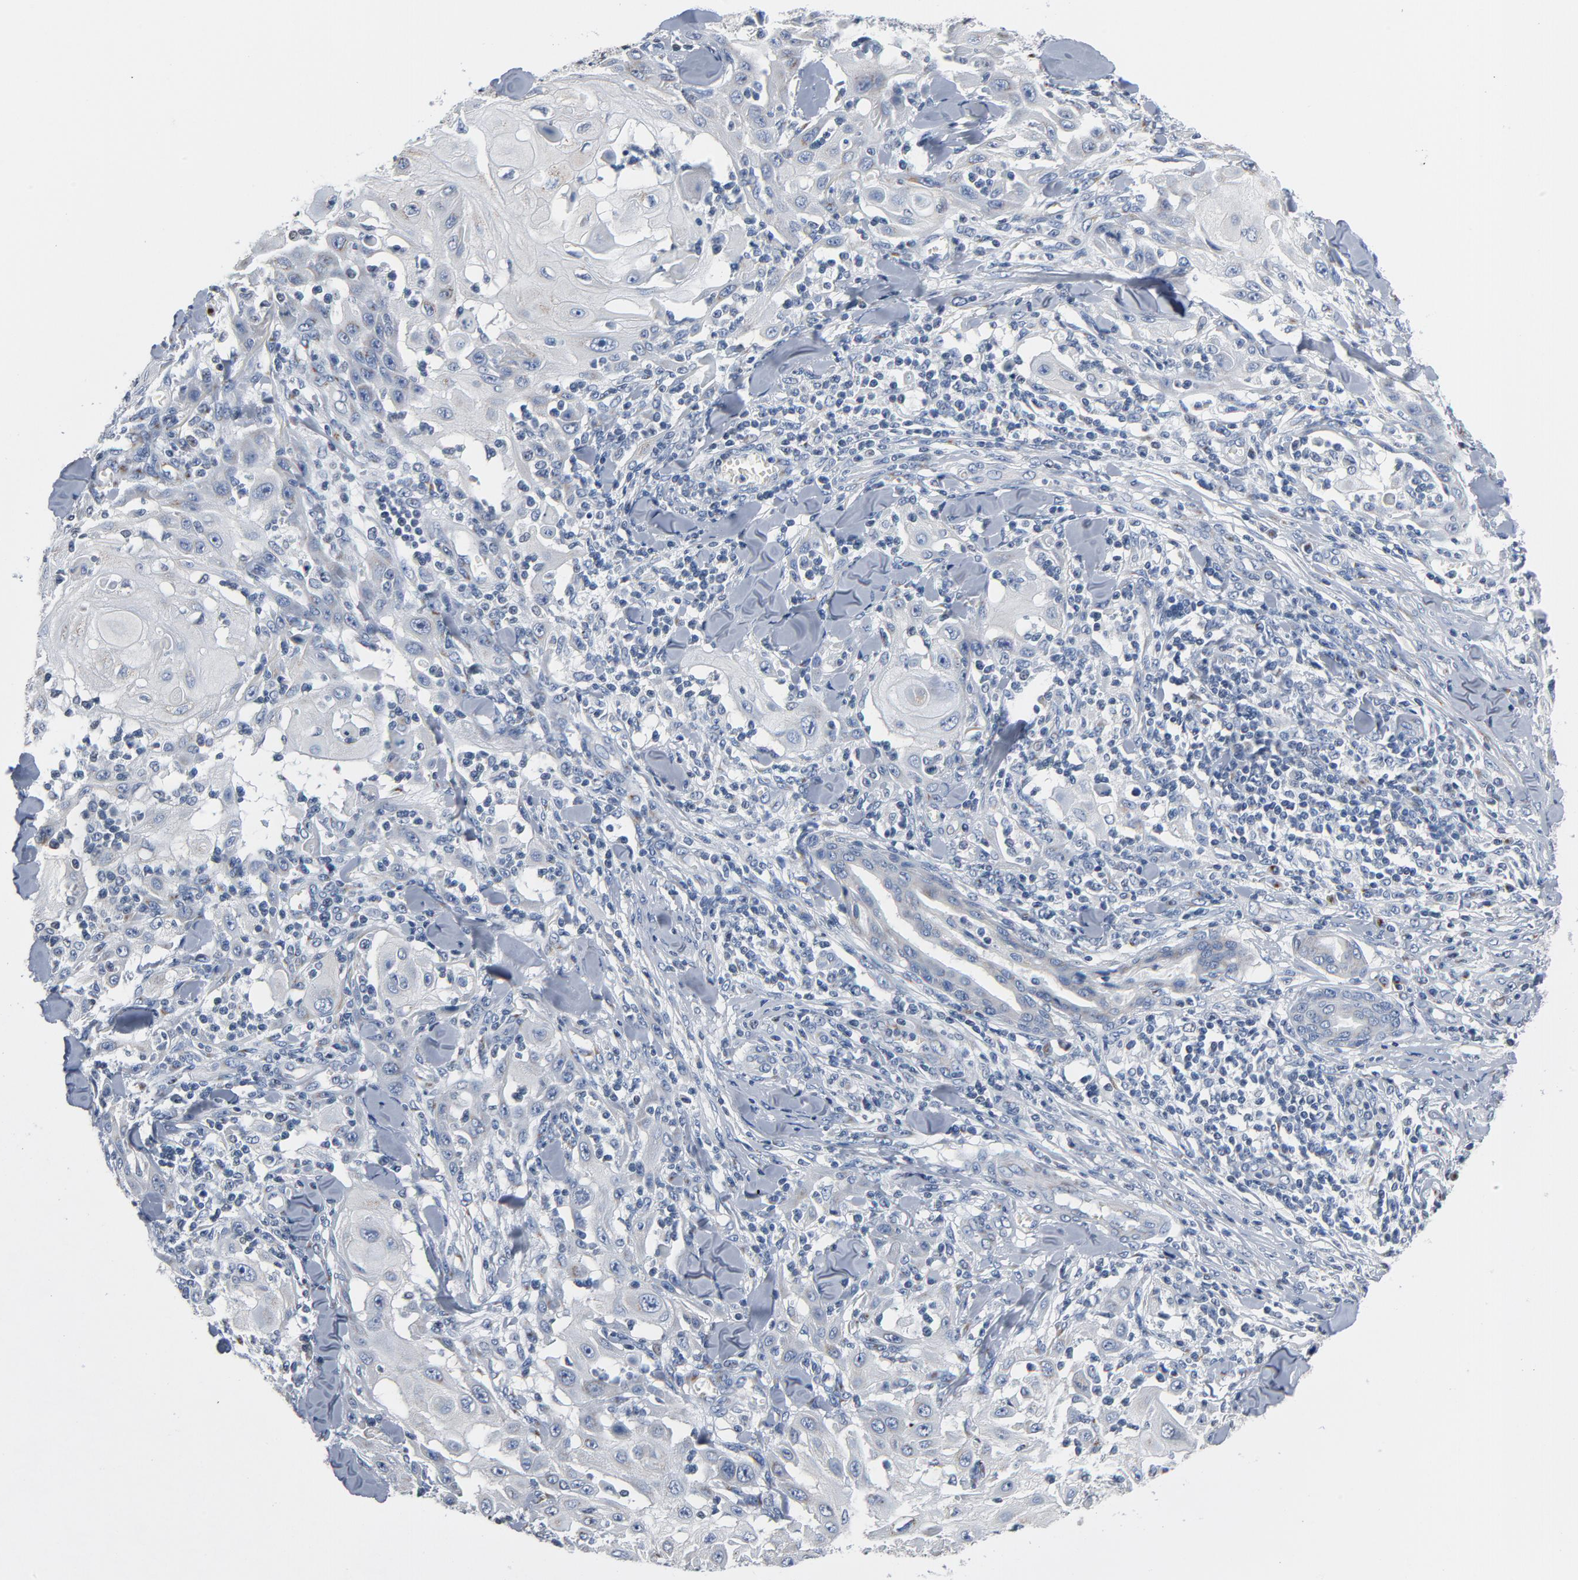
{"staining": {"intensity": "weak", "quantity": "<25%", "location": "cytoplasmic/membranous"}, "tissue": "skin cancer", "cell_type": "Tumor cells", "image_type": "cancer", "snomed": [{"axis": "morphology", "description": "Squamous cell carcinoma, NOS"}, {"axis": "topography", "description": "Skin"}], "caption": "Skin cancer (squamous cell carcinoma) was stained to show a protein in brown. There is no significant staining in tumor cells. (DAB (3,3'-diaminobenzidine) immunohistochemistry (IHC) with hematoxylin counter stain).", "gene": "YIPF6", "patient": {"sex": "male", "age": 24}}